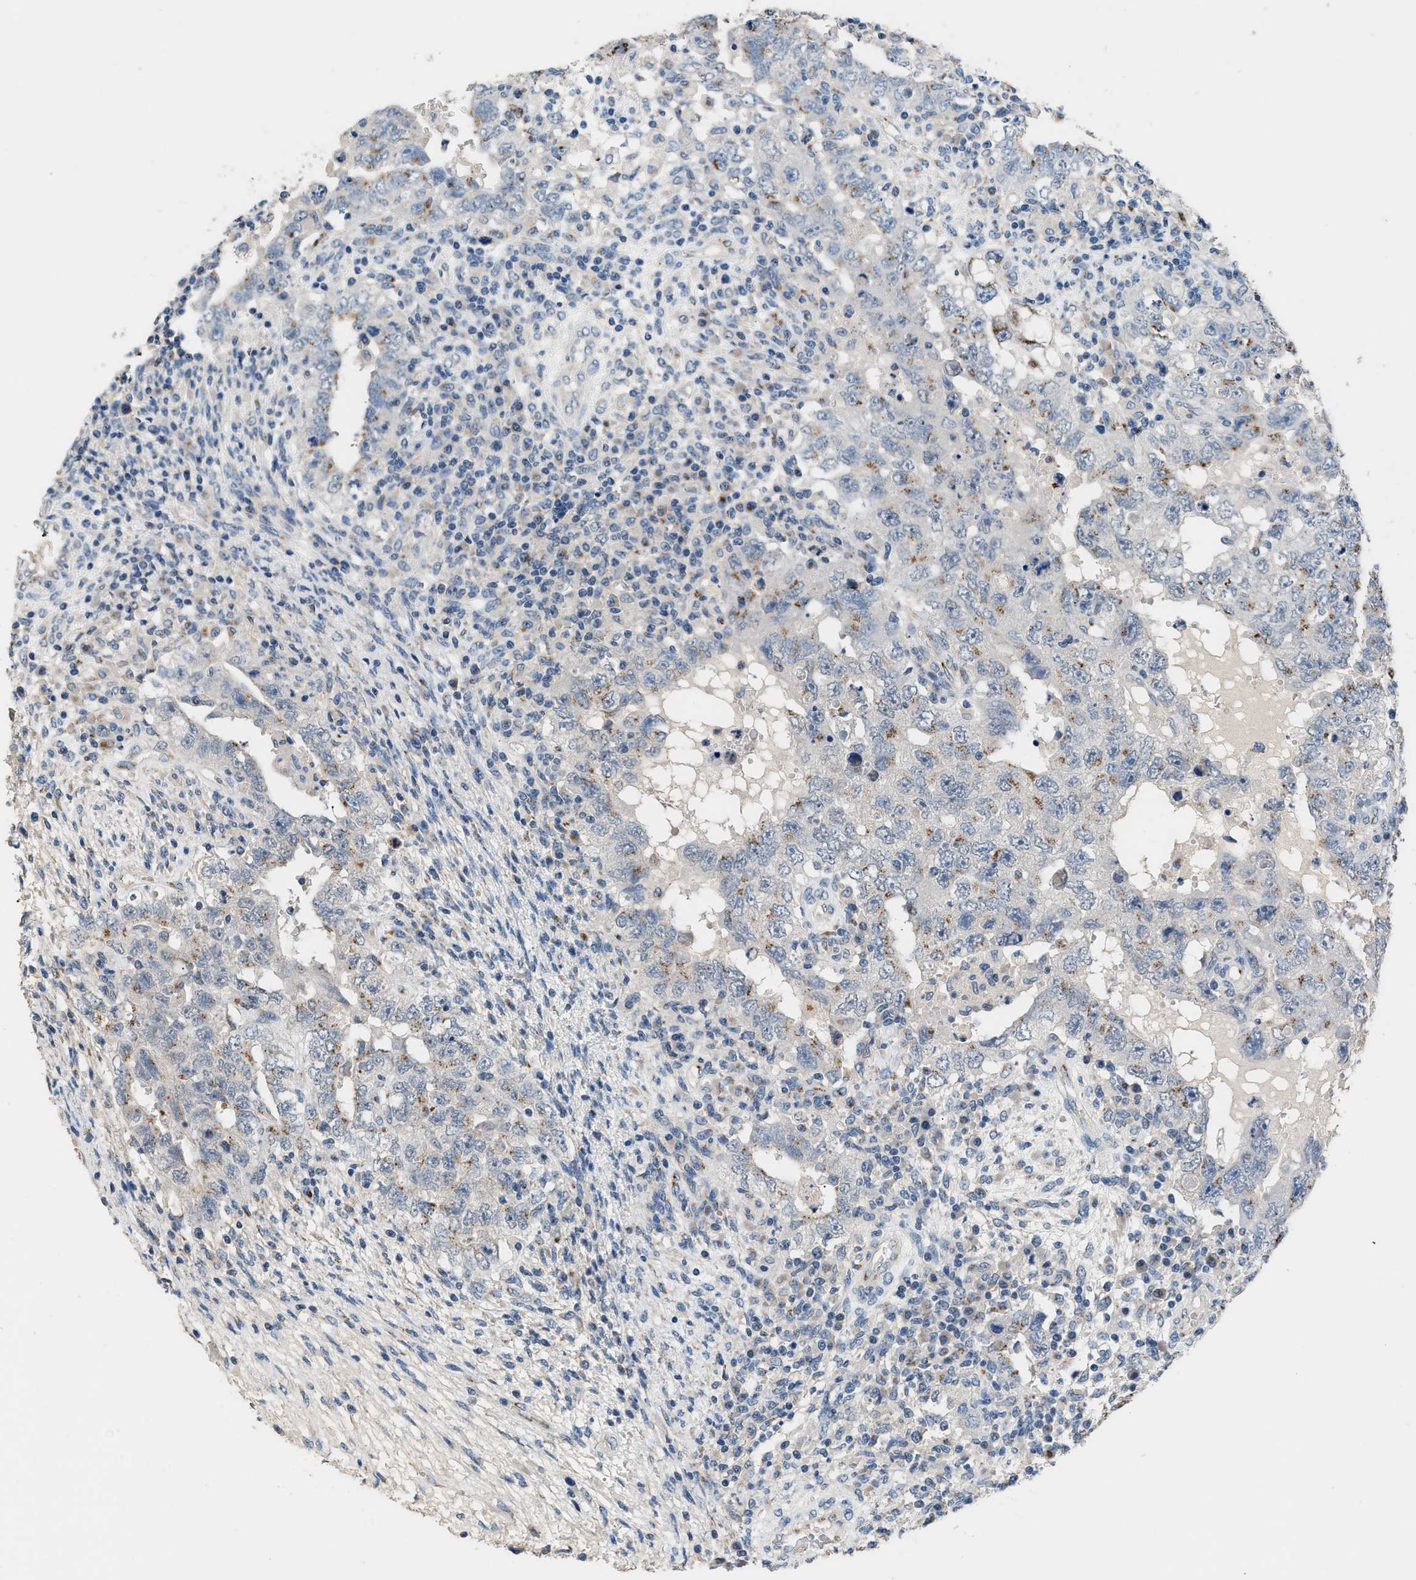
{"staining": {"intensity": "moderate", "quantity": "25%-75%", "location": "cytoplasmic/membranous"}, "tissue": "testis cancer", "cell_type": "Tumor cells", "image_type": "cancer", "snomed": [{"axis": "morphology", "description": "Carcinoma, Embryonal, NOS"}, {"axis": "topography", "description": "Testis"}], "caption": "Protein staining by immunohistochemistry shows moderate cytoplasmic/membranous positivity in about 25%-75% of tumor cells in embryonal carcinoma (testis). The staining is performed using DAB (3,3'-diaminobenzidine) brown chromogen to label protein expression. The nuclei are counter-stained blue using hematoxylin.", "gene": "GOLM1", "patient": {"sex": "male", "age": 26}}